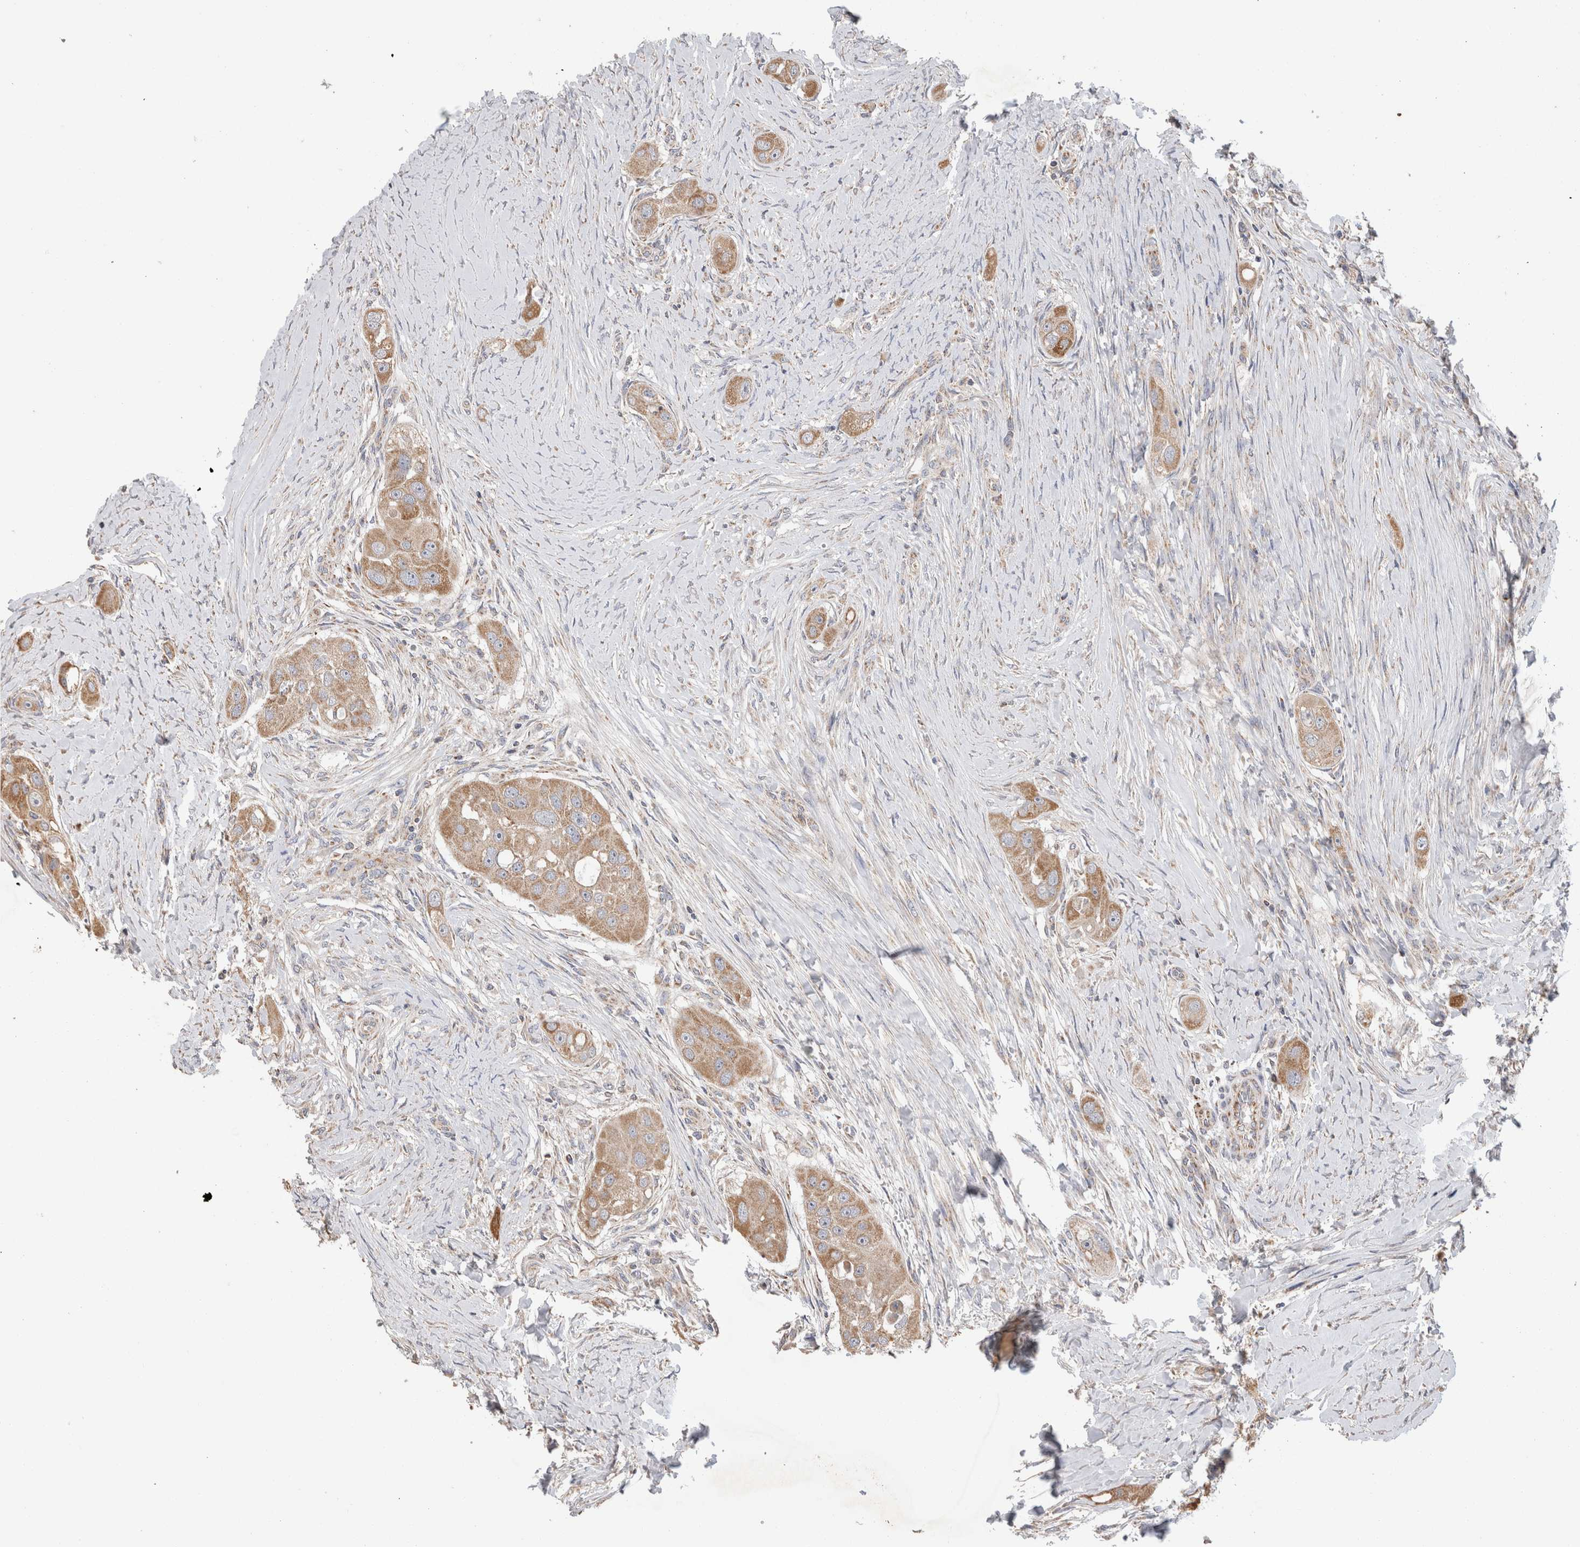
{"staining": {"intensity": "weak", "quantity": ">75%", "location": "cytoplasmic/membranous"}, "tissue": "head and neck cancer", "cell_type": "Tumor cells", "image_type": "cancer", "snomed": [{"axis": "morphology", "description": "Normal tissue, NOS"}, {"axis": "morphology", "description": "Squamous cell carcinoma, NOS"}, {"axis": "topography", "description": "Skeletal muscle"}, {"axis": "topography", "description": "Head-Neck"}], "caption": "Brown immunohistochemical staining in human head and neck squamous cell carcinoma shows weak cytoplasmic/membranous expression in approximately >75% of tumor cells.", "gene": "IARS2", "patient": {"sex": "male", "age": 51}}